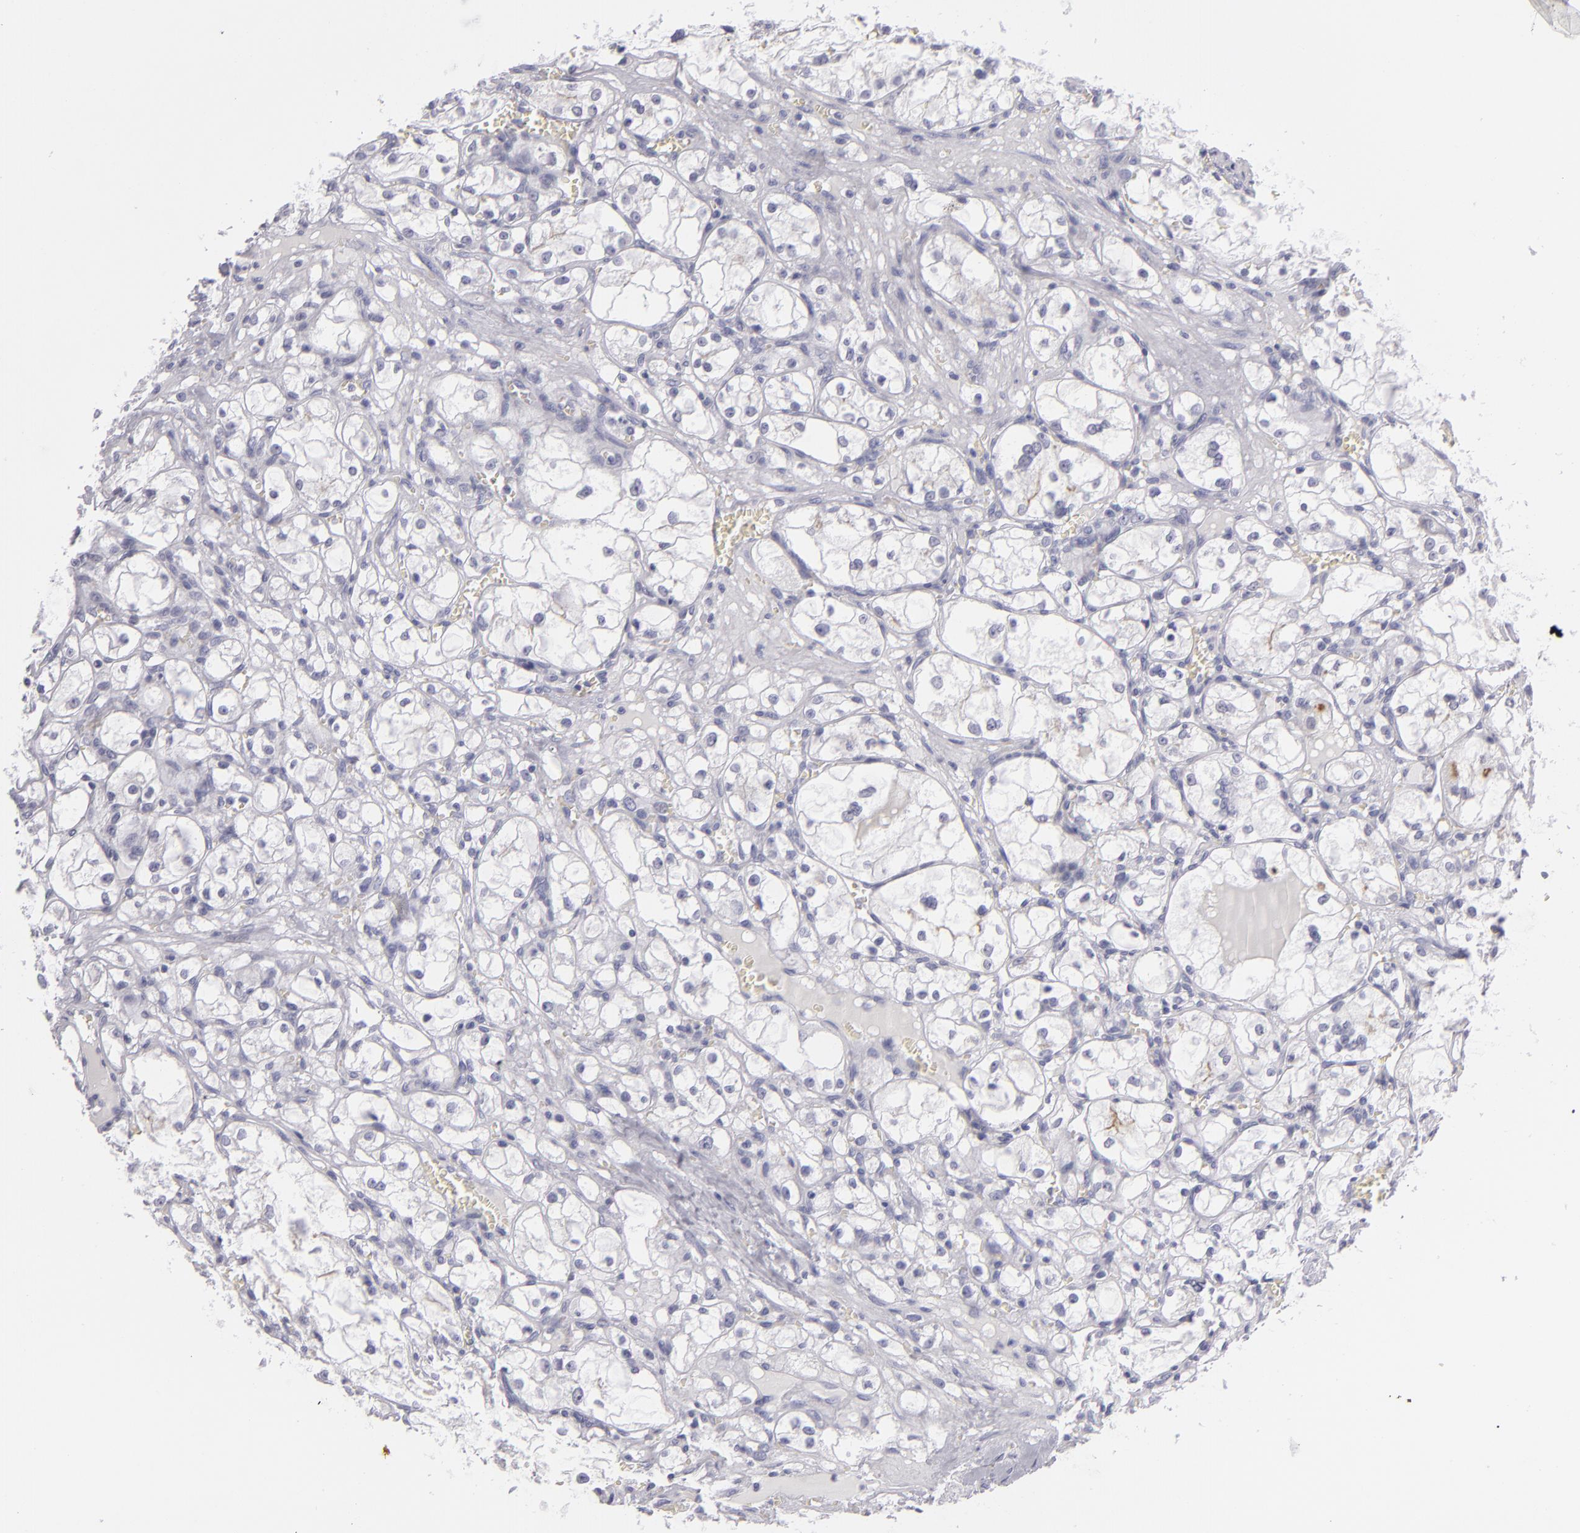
{"staining": {"intensity": "negative", "quantity": "none", "location": "none"}, "tissue": "renal cancer", "cell_type": "Tumor cells", "image_type": "cancer", "snomed": [{"axis": "morphology", "description": "Adenocarcinoma, NOS"}, {"axis": "topography", "description": "Kidney"}], "caption": "Tumor cells show no significant staining in renal adenocarcinoma.", "gene": "VIL1", "patient": {"sex": "male", "age": 61}}